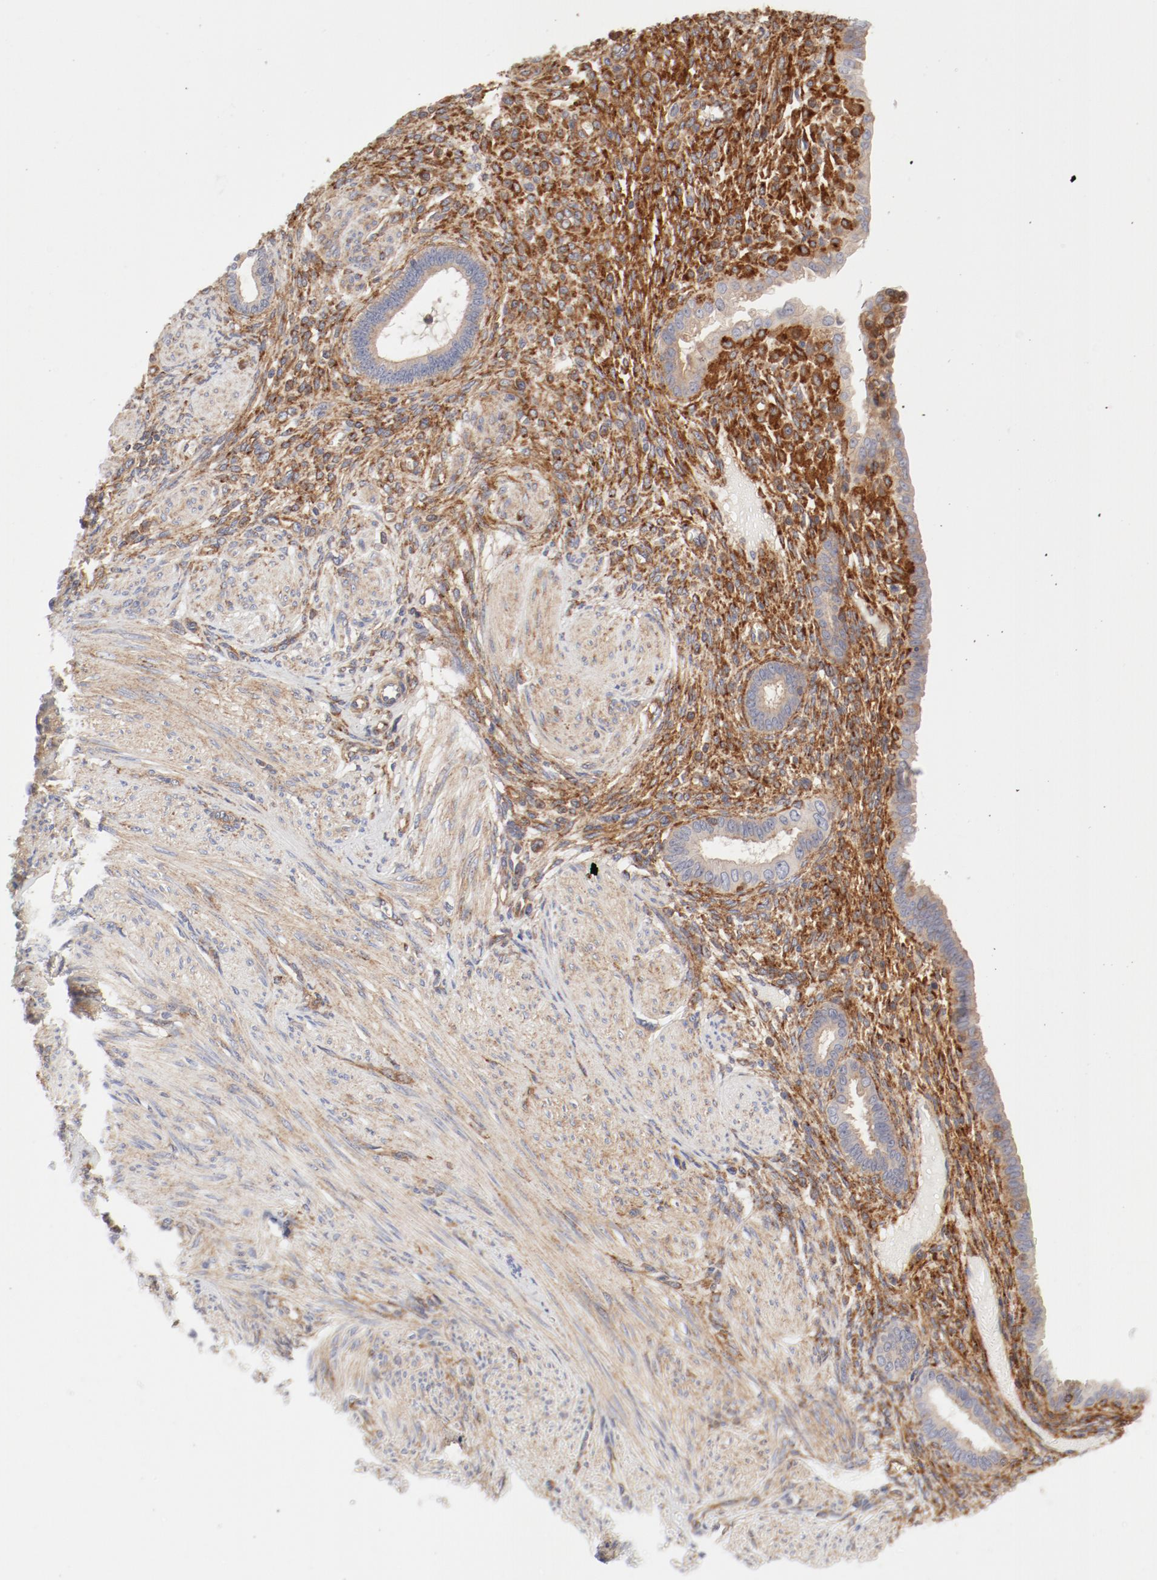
{"staining": {"intensity": "weak", "quantity": ">75%", "location": "cytoplasmic/membranous"}, "tissue": "endometrium", "cell_type": "Cells in endometrial stroma", "image_type": "normal", "snomed": [{"axis": "morphology", "description": "Normal tissue, NOS"}, {"axis": "topography", "description": "Endometrium"}], "caption": "A high-resolution histopathology image shows immunohistochemistry staining of benign endometrium, which displays weak cytoplasmic/membranous positivity in approximately >75% of cells in endometrial stroma.", "gene": "AP2A1", "patient": {"sex": "female", "age": 72}}